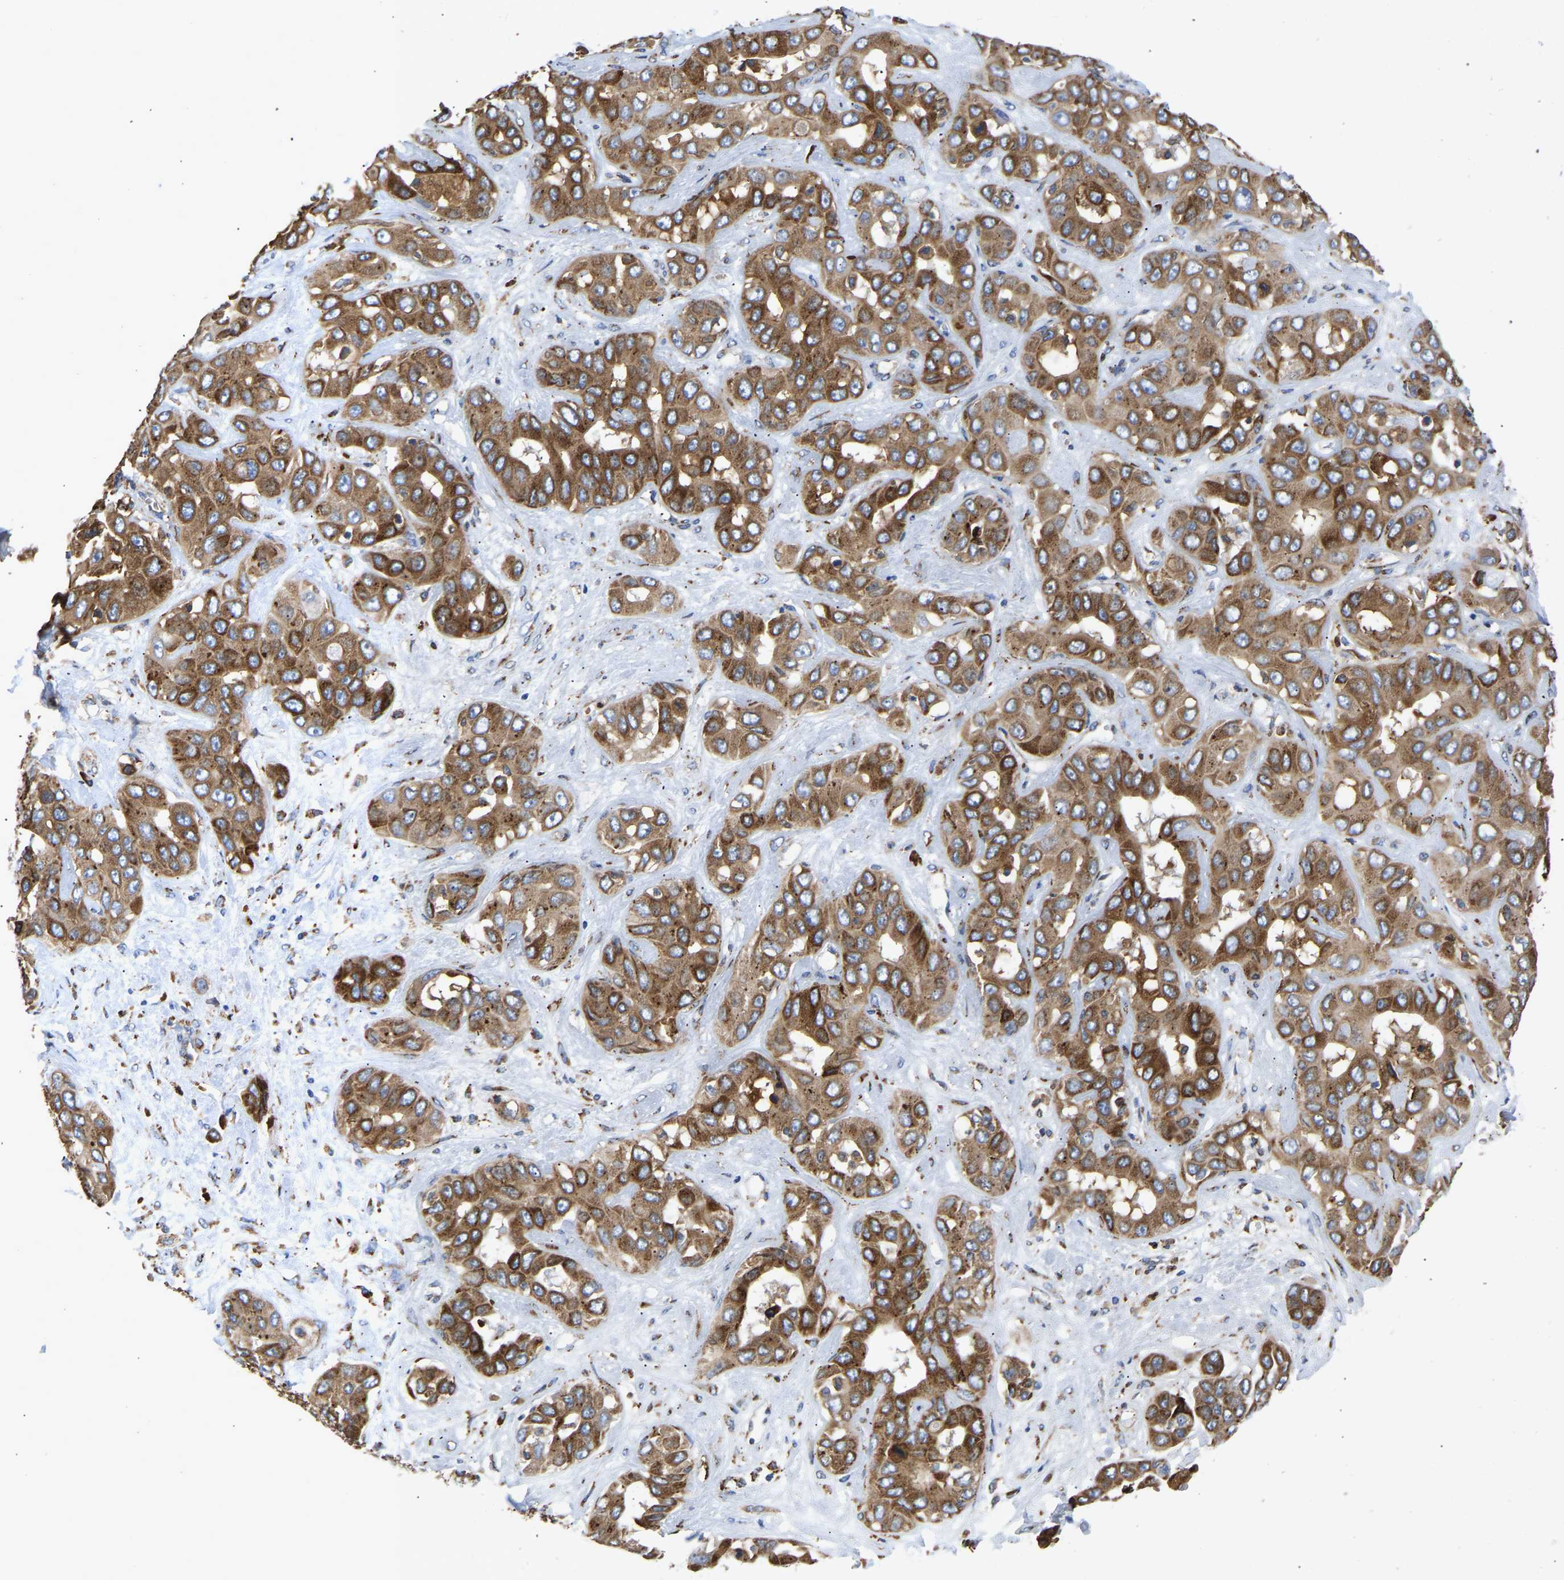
{"staining": {"intensity": "moderate", "quantity": ">75%", "location": "cytoplasmic/membranous"}, "tissue": "liver cancer", "cell_type": "Tumor cells", "image_type": "cancer", "snomed": [{"axis": "morphology", "description": "Cholangiocarcinoma"}, {"axis": "topography", "description": "Liver"}], "caption": "Human liver cancer stained with a brown dye reveals moderate cytoplasmic/membranous positive positivity in approximately >75% of tumor cells.", "gene": "P4HB", "patient": {"sex": "female", "age": 52}}